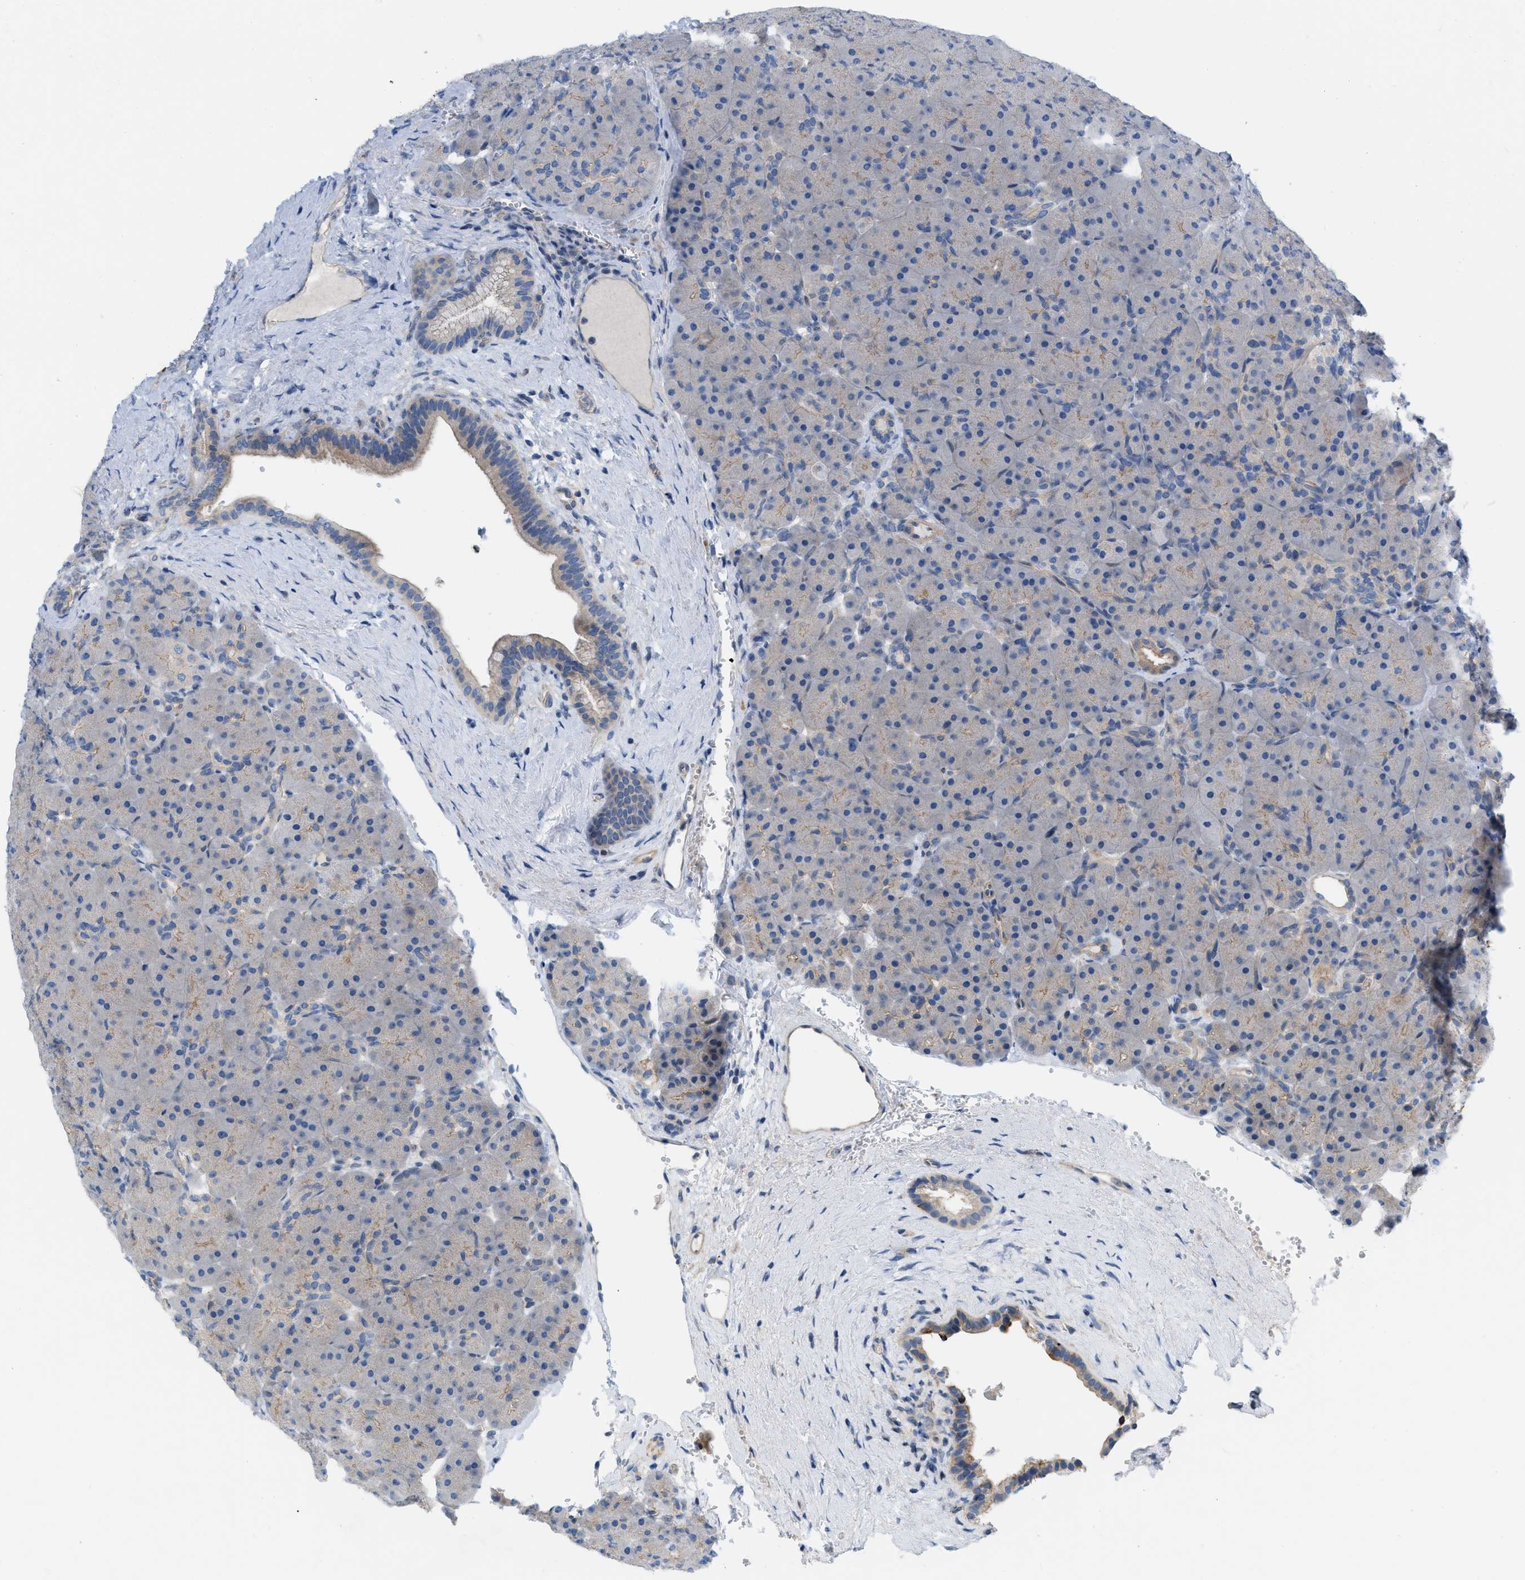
{"staining": {"intensity": "negative", "quantity": "none", "location": "none"}, "tissue": "pancreas", "cell_type": "Exocrine glandular cells", "image_type": "normal", "snomed": [{"axis": "morphology", "description": "Normal tissue, NOS"}, {"axis": "topography", "description": "Pancreas"}], "caption": "The immunohistochemistry (IHC) image has no significant positivity in exocrine glandular cells of pancreas.", "gene": "NDEL1", "patient": {"sex": "male", "age": 66}}